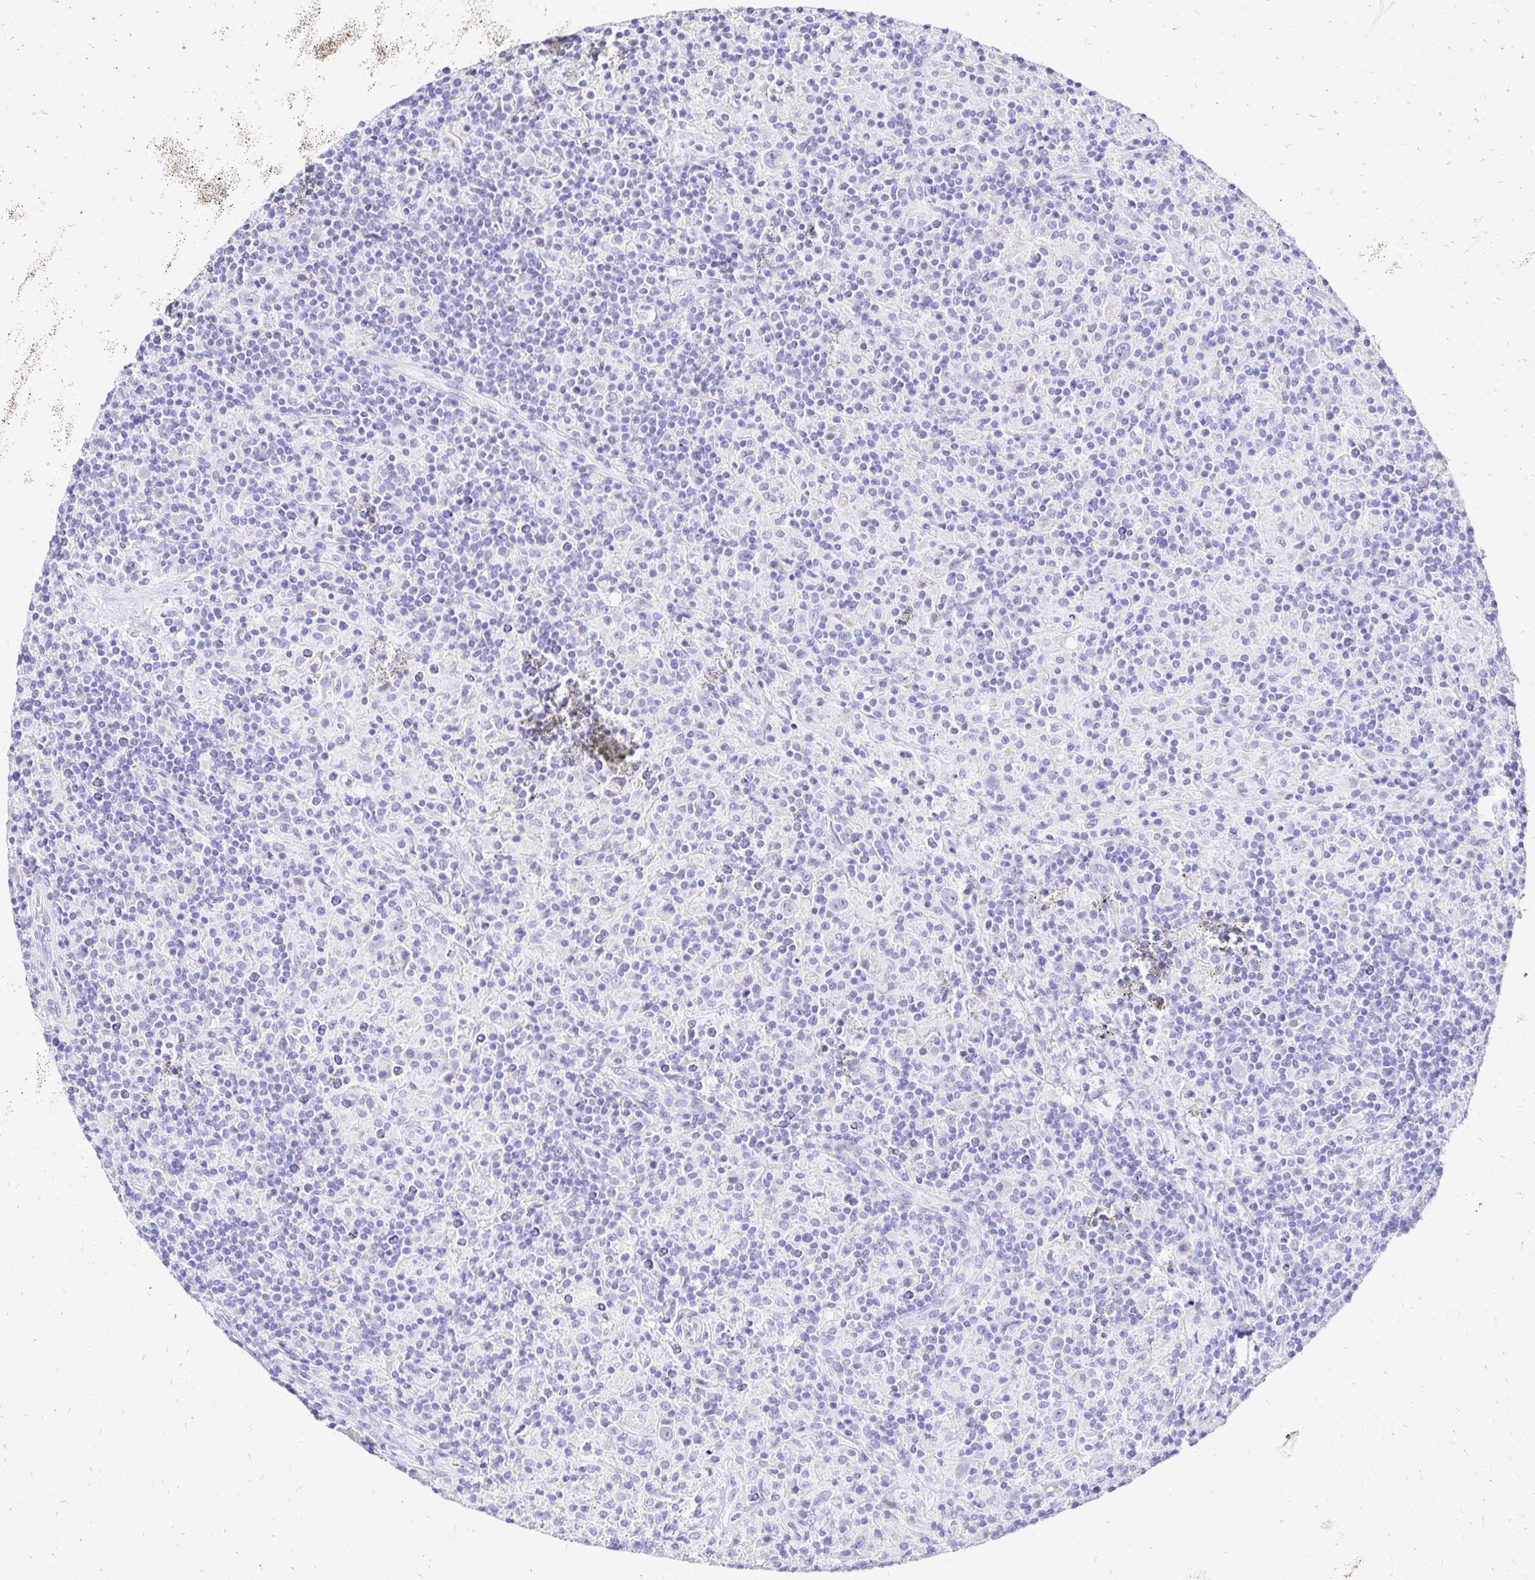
{"staining": {"intensity": "negative", "quantity": "none", "location": "none"}, "tissue": "lymphoma", "cell_type": "Tumor cells", "image_type": "cancer", "snomed": [{"axis": "morphology", "description": "Hodgkin's disease, NOS"}, {"axis": "topography", "description": "Lymph node"}], "caption": "Immunohistochemistry (IHC) of lymphoma exhibits no expression in tumor cells. Nuclei are stained in blue.", "gene": "S100G", "patient": {"sex": "male", "age": 70}}